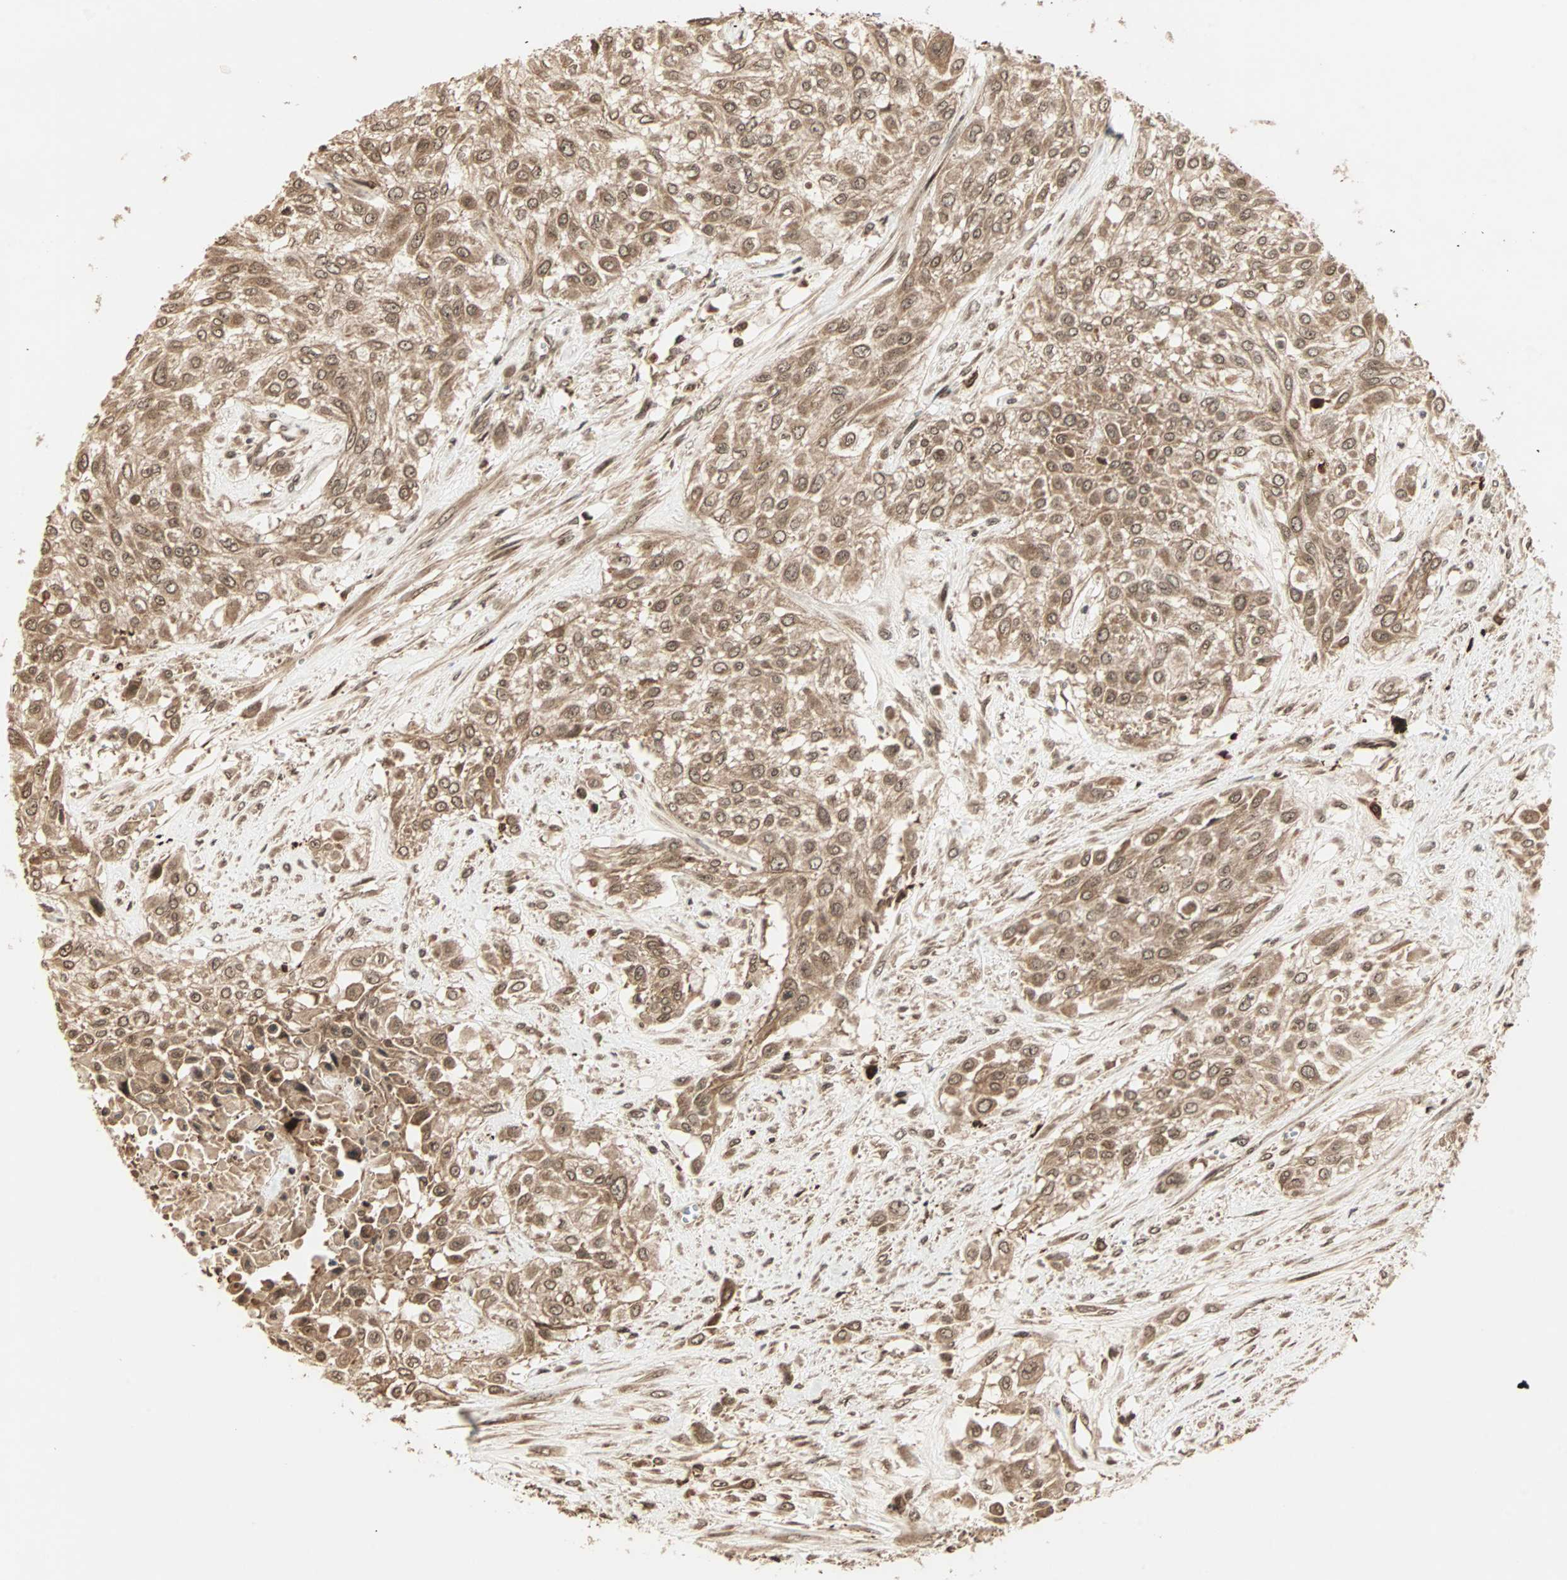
{"staining": {"intensity": "moderate", "quantity": ">75%", "location": "cytoplasmic/membranous,nuclear"}, "tissue": "urothelial cancer", "cell_type": "Tumor cells", "image_type": "cancer", "snomed": [{"axis": "morphology", "description": "Urothelial carcinoma, High grade"}, {"axis": "topography", "description": "Urinary bladder"}], "caption": "Immunohistochemical staining of human high-grade urothelial carcinoma reveals medium levels of moderate cytoplasmic/membranous and nuclear protein positivity in about >75% of tumor cells. Immunohistochemistry stains the protein in brown and the nuclei are stained blue.", "gene": "RFFL", "patient": {"sex": "male", "age": 57}}